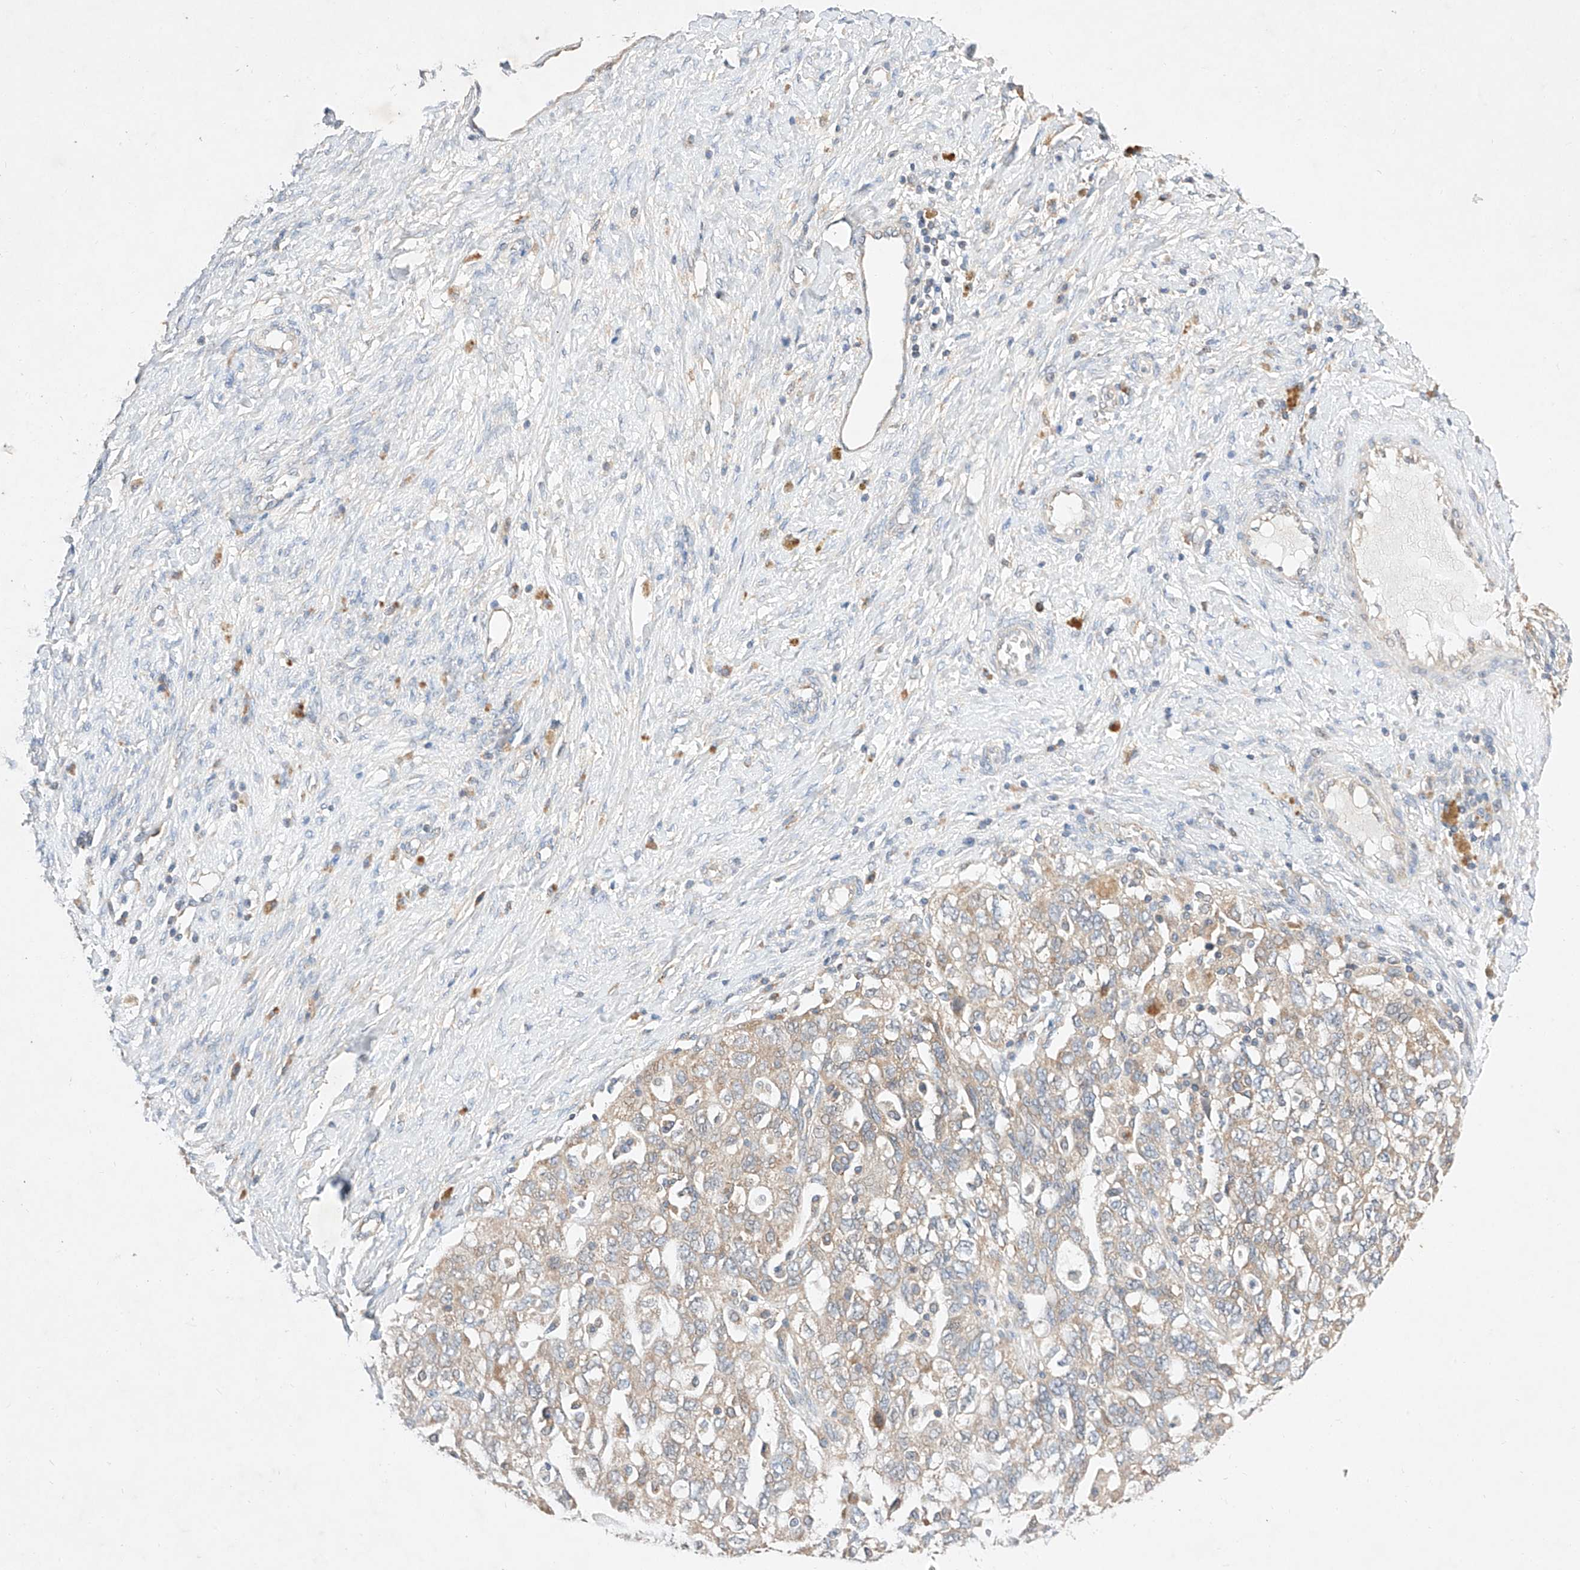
{"staining": {"intensity": "weak", "quantity": ">75%", "location": "cytoplasmic/membranous"}, "tissue": "ovarian cancer", "cell_type": "Tumor cells", "image_type": "cancer", "snomed": [{"axis": "morphology", "description": "Carcinoma, NOS"}, {"axis": "morphology", "description": "Cystadenocarcinoma, serous, NOS"}, {"axis": "topography", "description": "Ovary"}], "caption": "Protein expression analysis of ovarian serous cystadenocarcinoma demonstrates weak cytoplasmic/membranous positivity in approximately >75% of tumor cells.", "gene": "C6orf118", "patient": {"sex": "female", "age": 69}}